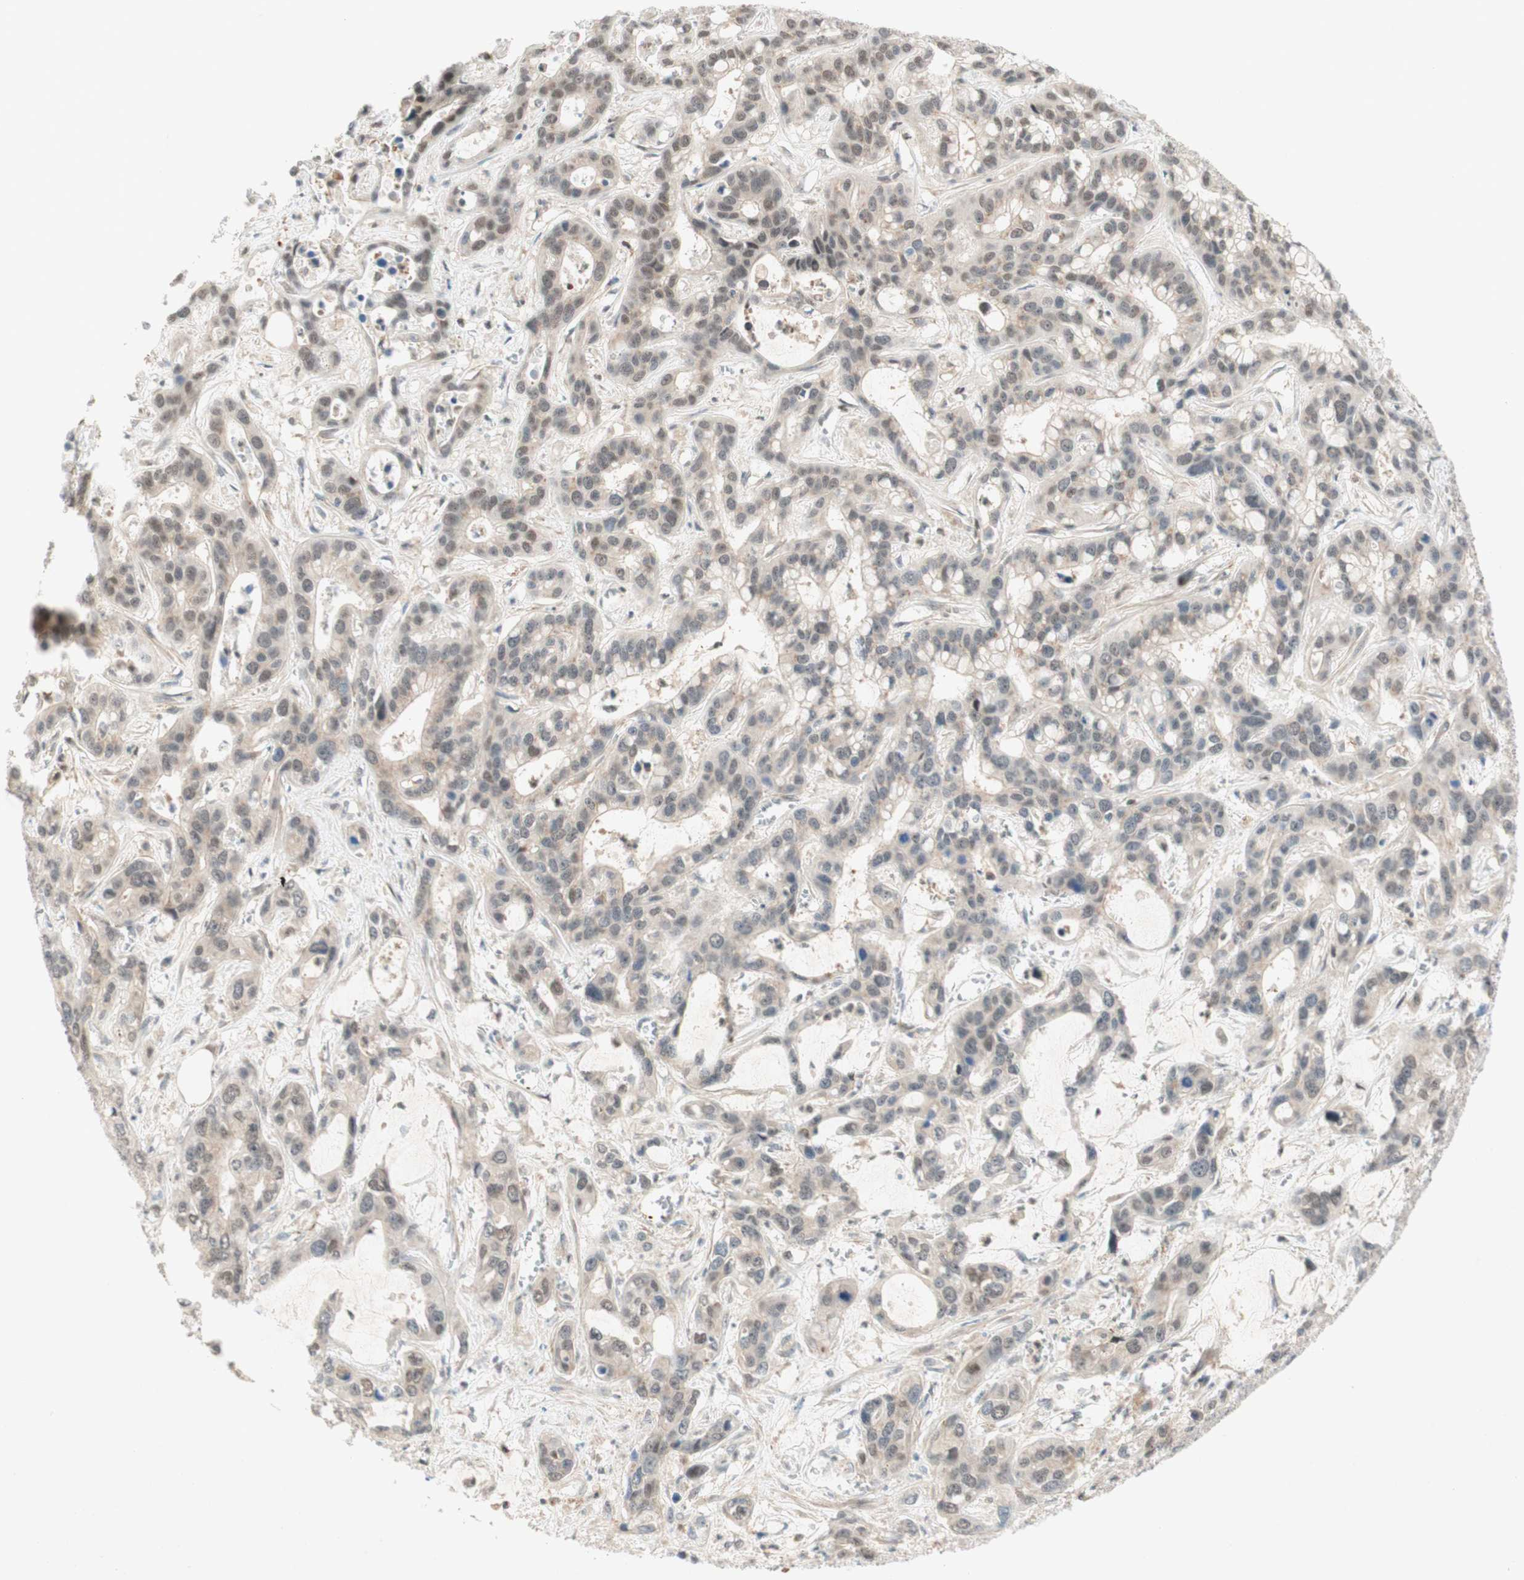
{"staining": {"intensity": "weak", "quantity": "25%-75%", "location": "nuclear"}, "tissue": "liver cancer", "cell_type": "Tumor cells", "image_type": "cancer", "snomed": [{"axis": "morphology", "description": "Cholangiocarcinoma"}, {"axis": "topography", "description": "Liver"}], "caption": "Liver cholangiocarcinoma stained for a protein demonstrates weak nuclear positivity in tumor cells.", "gene": "RFNG", "patient": {"sex": "female", "age": 65}}